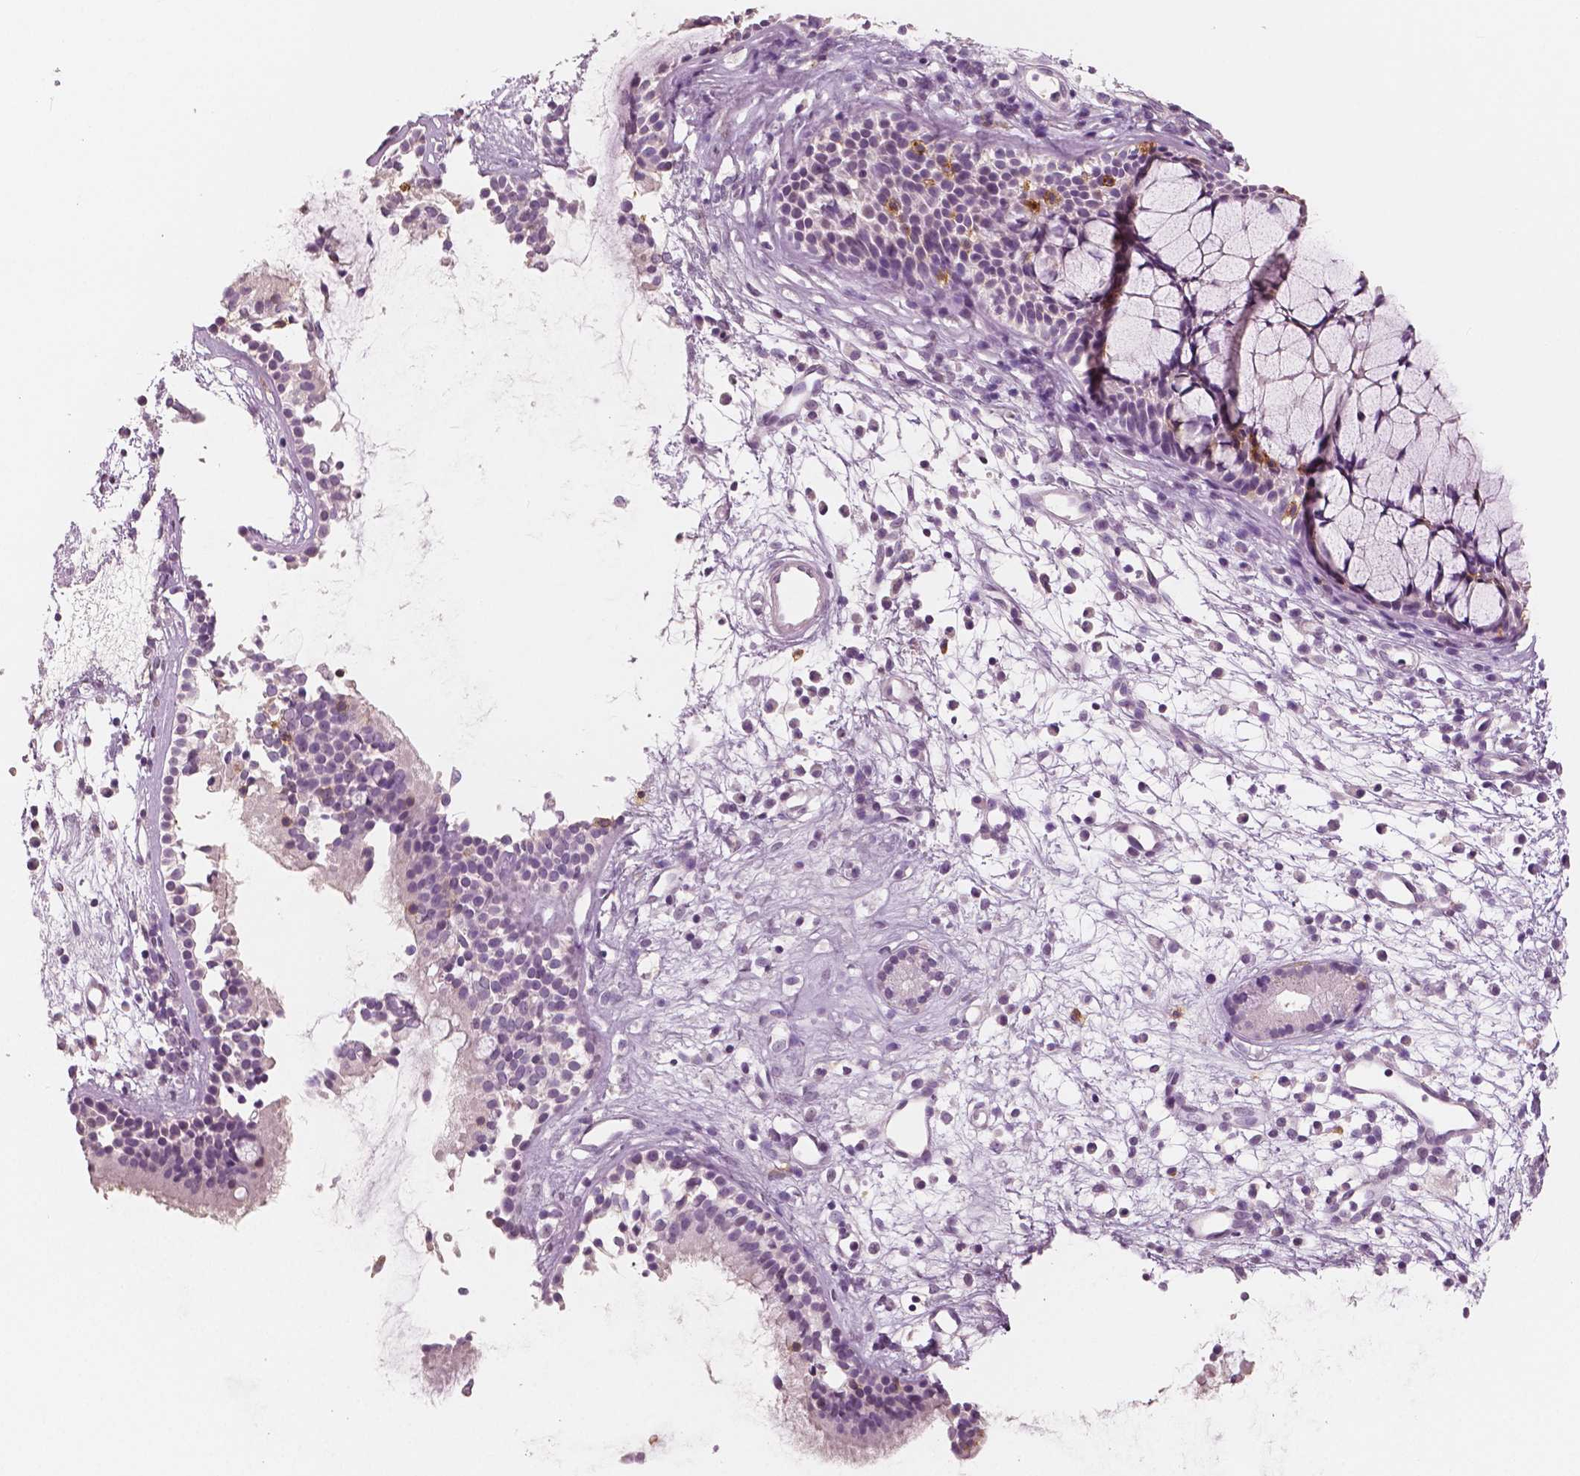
{"staining": {"intensity": "negative", "quantity": "none", "location": "none"}, "tissue": "nasopharynx", "cell_type": "Respiratory epithelial cells", "image_type": "normal", "snomed": [{"axis": "morphology", "description": "Normal tissue, NOS"}, {"axis": "topography", "description": "Nasopharynx"}], "caption": "Immunohistochemistry image of unremarkable nasopharynx stained for a protein (brown), which reveals no staining in respiratory epithelial cells.", "gene": "KIT", "patient": {"sex": "male", "age": 77}}